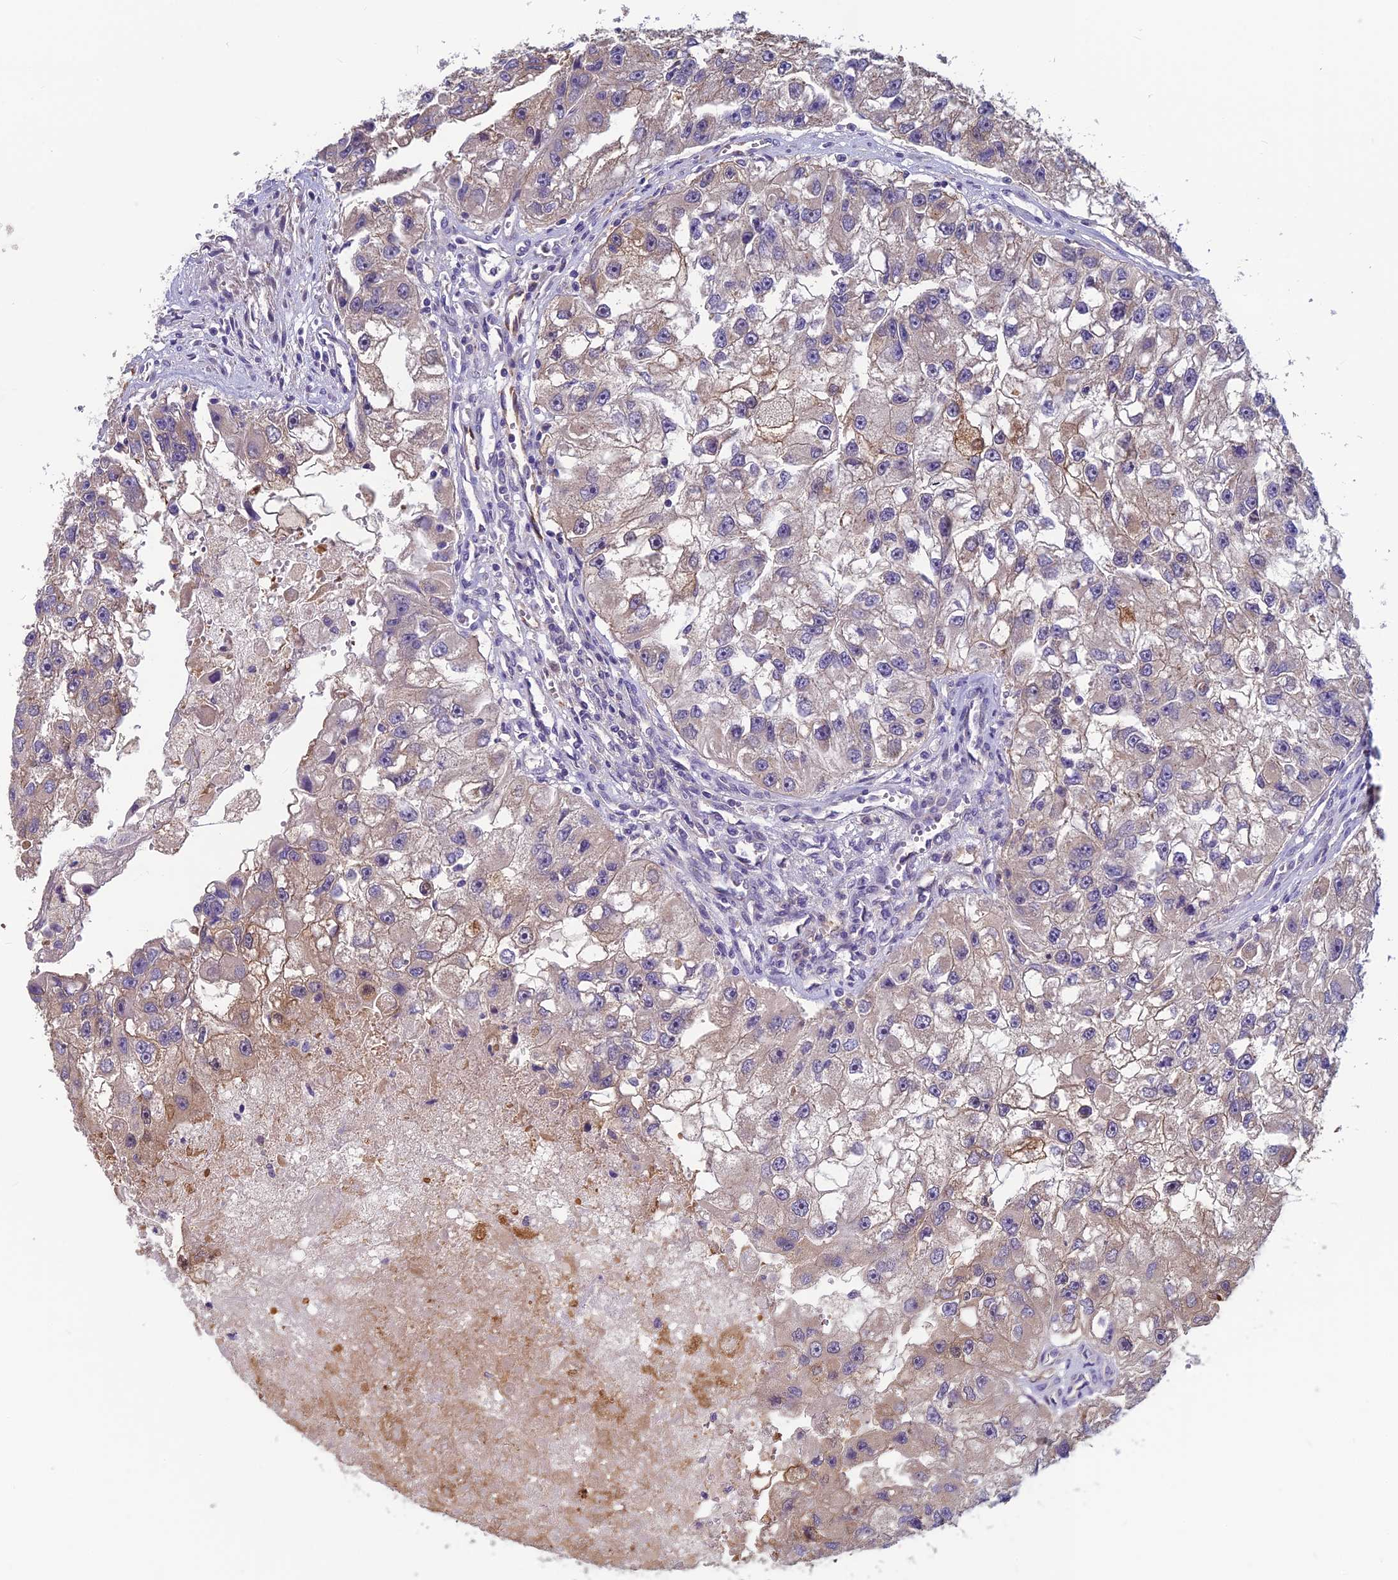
{"staining": {"intensity": "moderate", "quantity": "<25%", "location": "cytoplasmic/membranous"}, "tissue": "renal cancer", "cell_type": "Tumor cells", "image_type": "cancer", "snomed": [{"axis": "morphology", "description": "Adenocarcinoma, NOS"}, {"axis": "topography", "description": "Kidney"}], "caption": "Immunohistochemistry of human adenocarcinoma (renal) reveals low levels of moderate cytoplasmic/membranous expression in approximately <25% of tumor cells.", "gene": "HECA", "patient": {"sex": "male", "age": 63}}